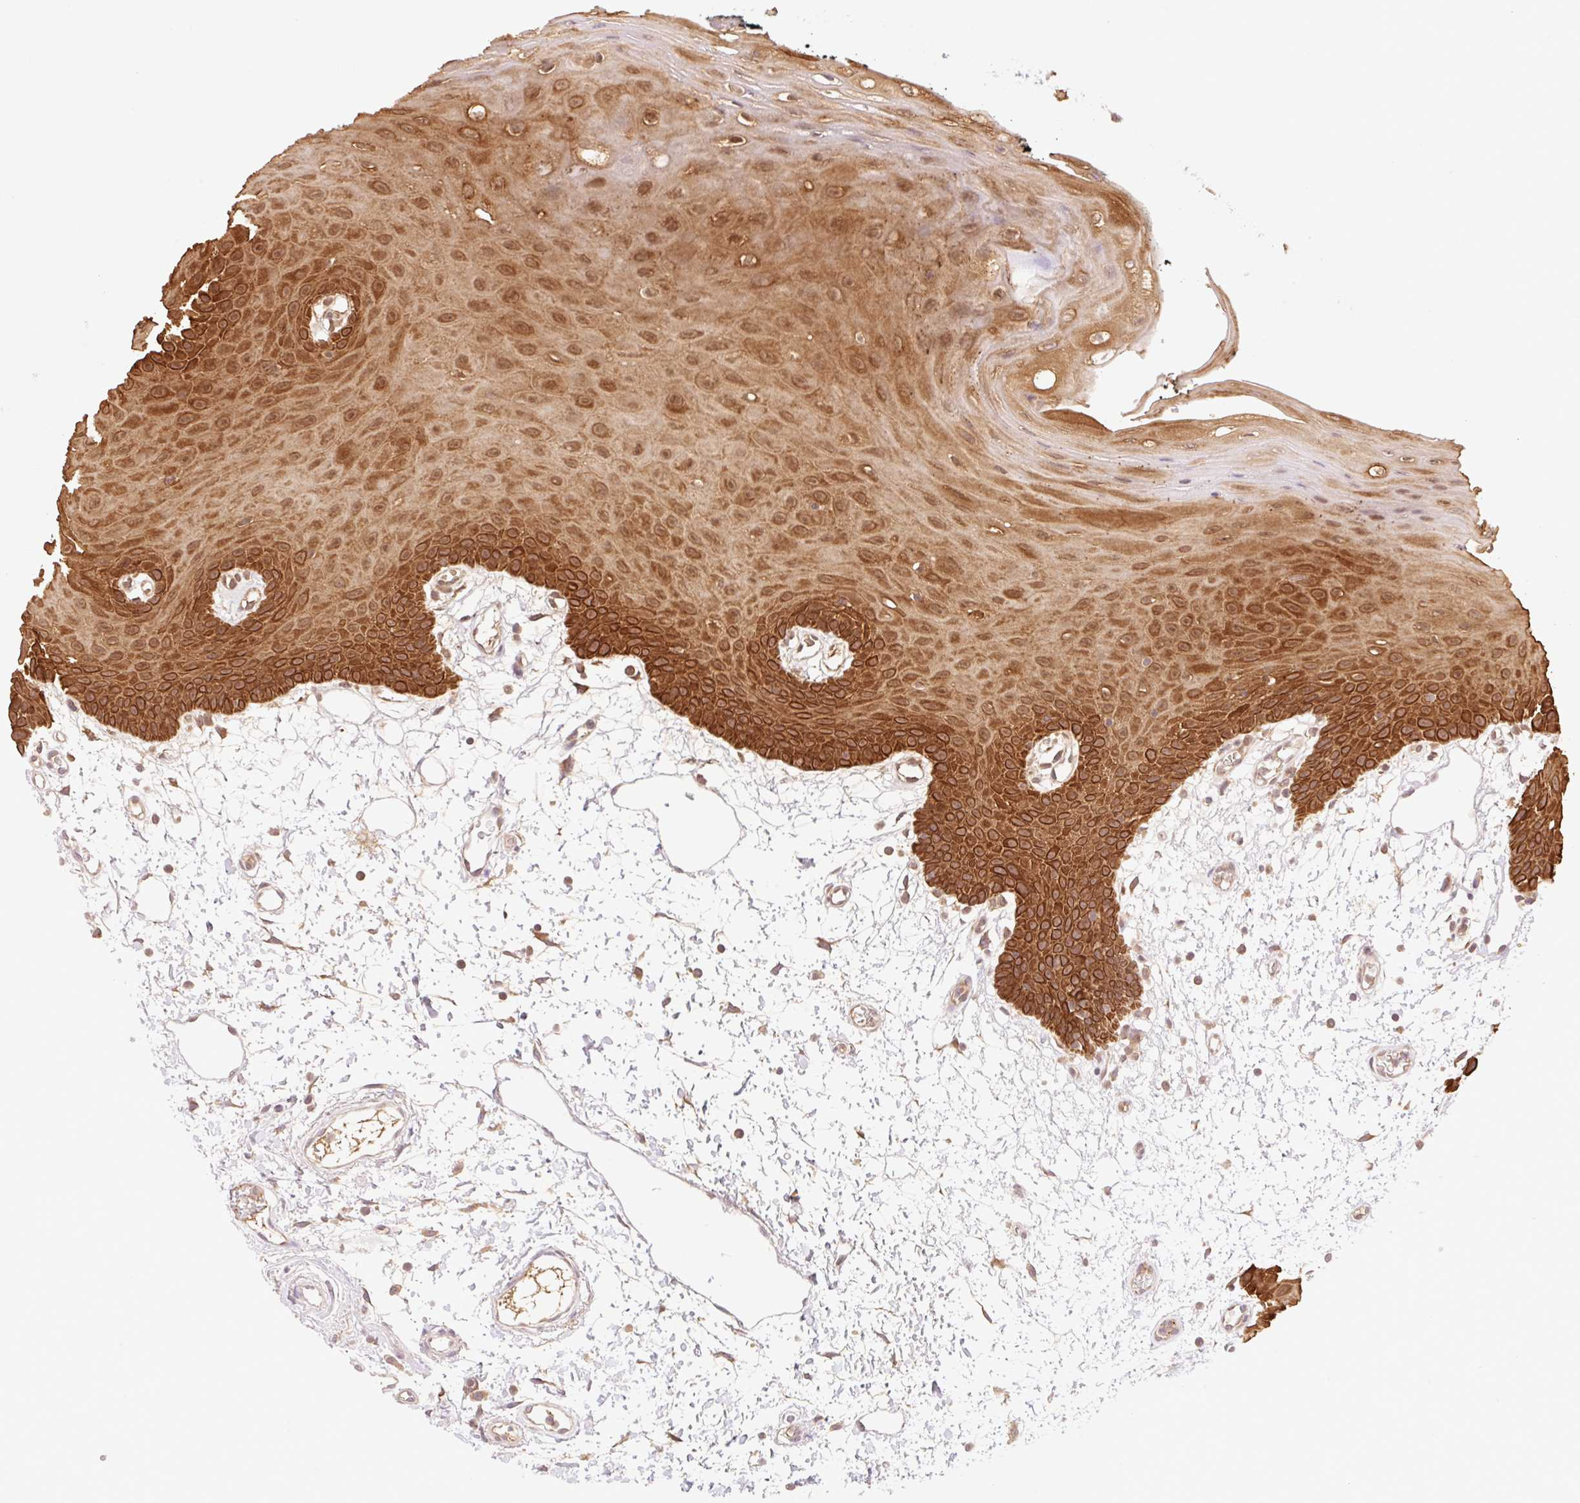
{"staining": {"intensity": "strong", "quantity": "25%-75%", "location": "cytoplasmic/membranous"}, "tissue": "oral mucosa", "cell_type": "Squamous epithelial cells", "image_type": "normal", "snomed": [{"axis": "morphology", "description": "Normal tissue, NOS"}, {"axis": "topography", "description": "Oral tissue"}], "caption": "The image displays immunohistochemical staining of benign oral mucosa. There is strong cytoplasmic/membranous expression is identified in approximately 25%-75% of squamous epithelial cells. Immunohistochemistry (ihc) stains the protein of interest in brown and the nuclei are stained blue.", "gene": "YJU2B", "patient": {"sex": "female", "age": 59}}